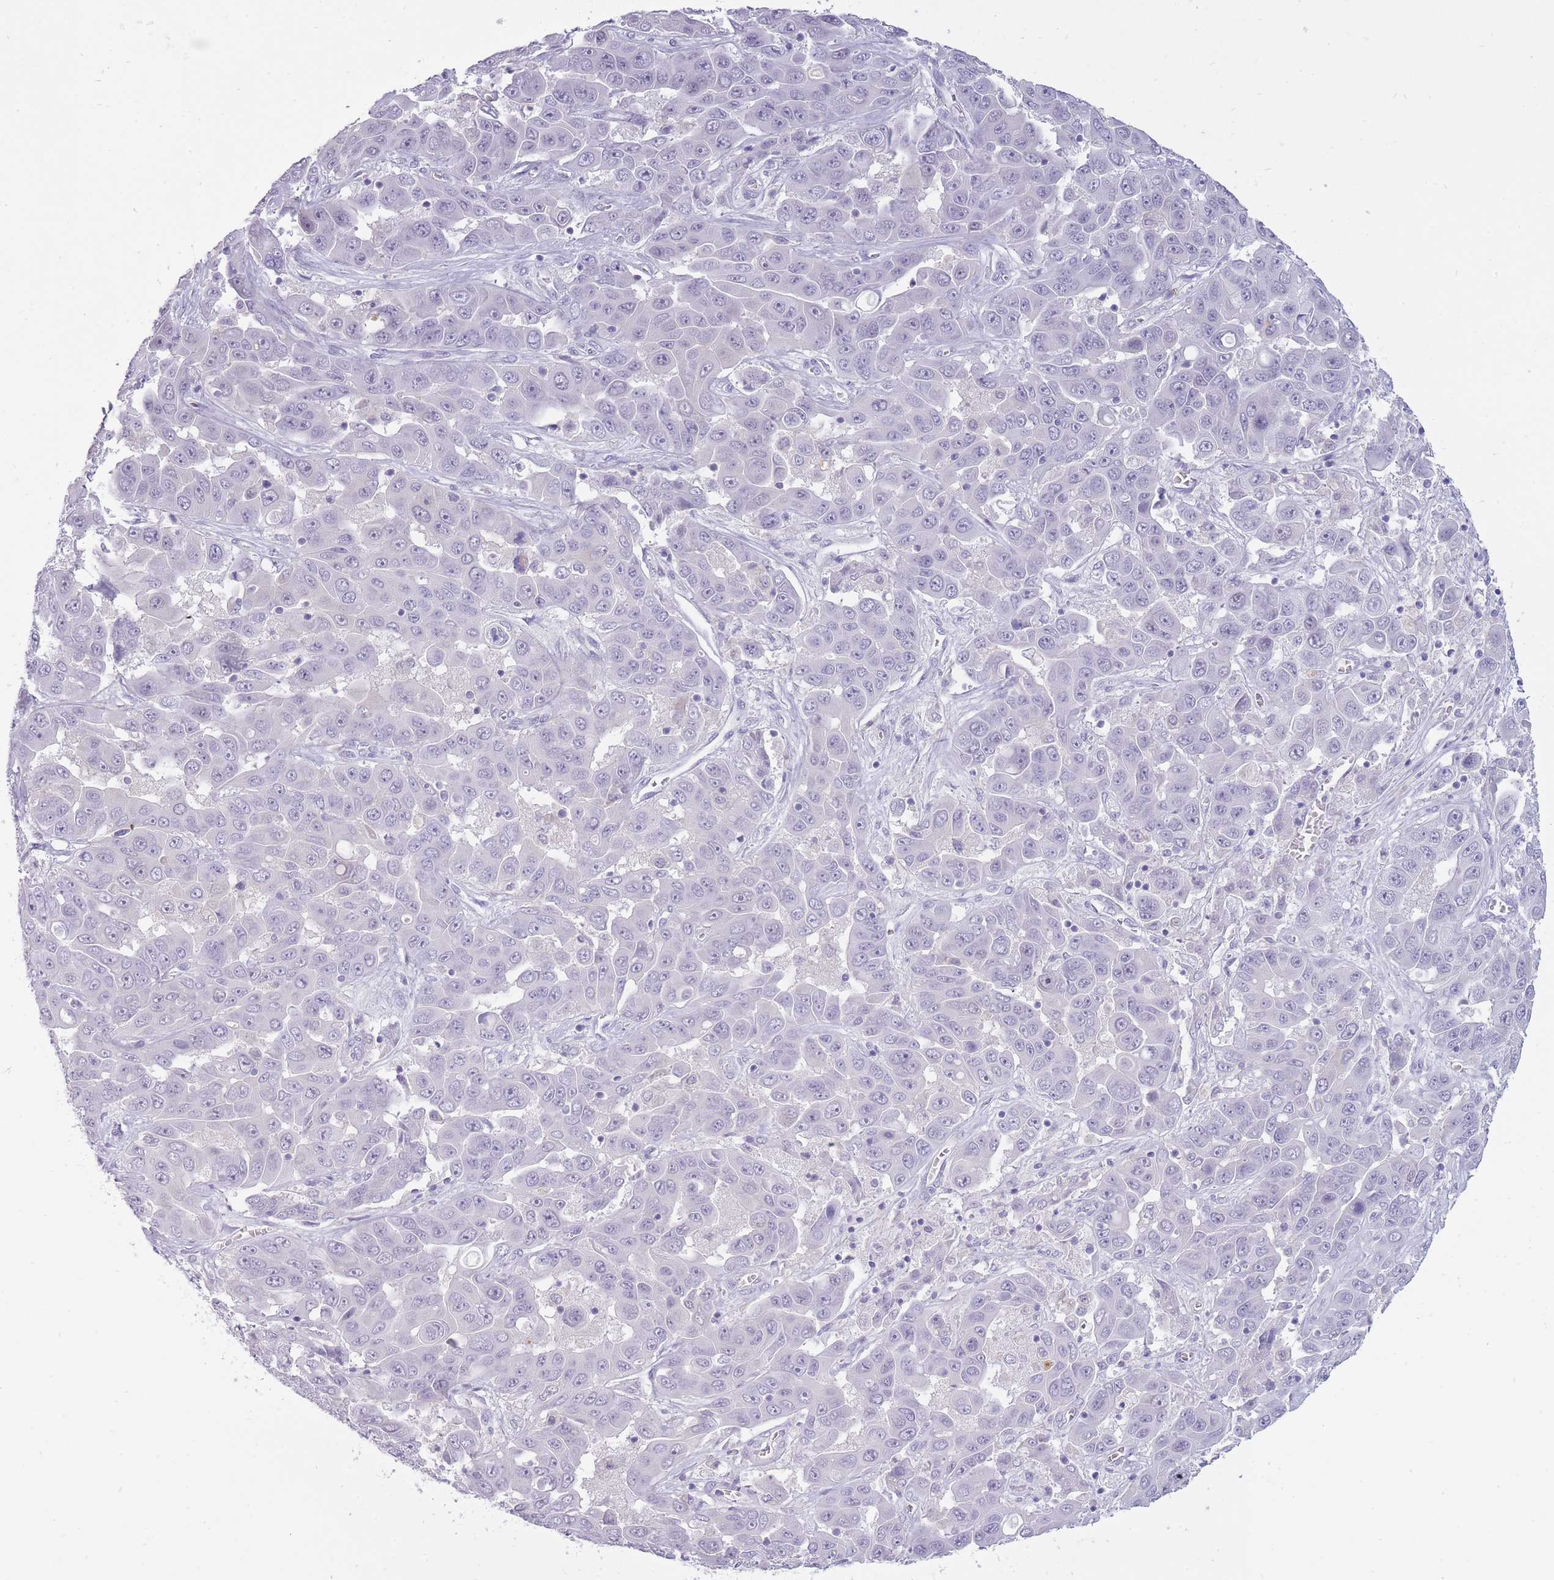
{"staining": {"intensity": "negative", "quantity": "none", "location": "none"}, "tissue": "liver cancer", "cell_type": "Tumor cells", "image_type": "cancer", "snomed": [{"axis": "morphology", "description": "Cholangiocarcinoma"}, {"axis": "topography", "description": "Liver"}], "caption": "High power microscopy image of an immunohistochemistry micrograph of liver cancer, revealing no significant positivity in tumor cells. Nuclei are stained in blue.", "gene": "BDKRB2", "patient": {"sex": "female", "age": 52}}